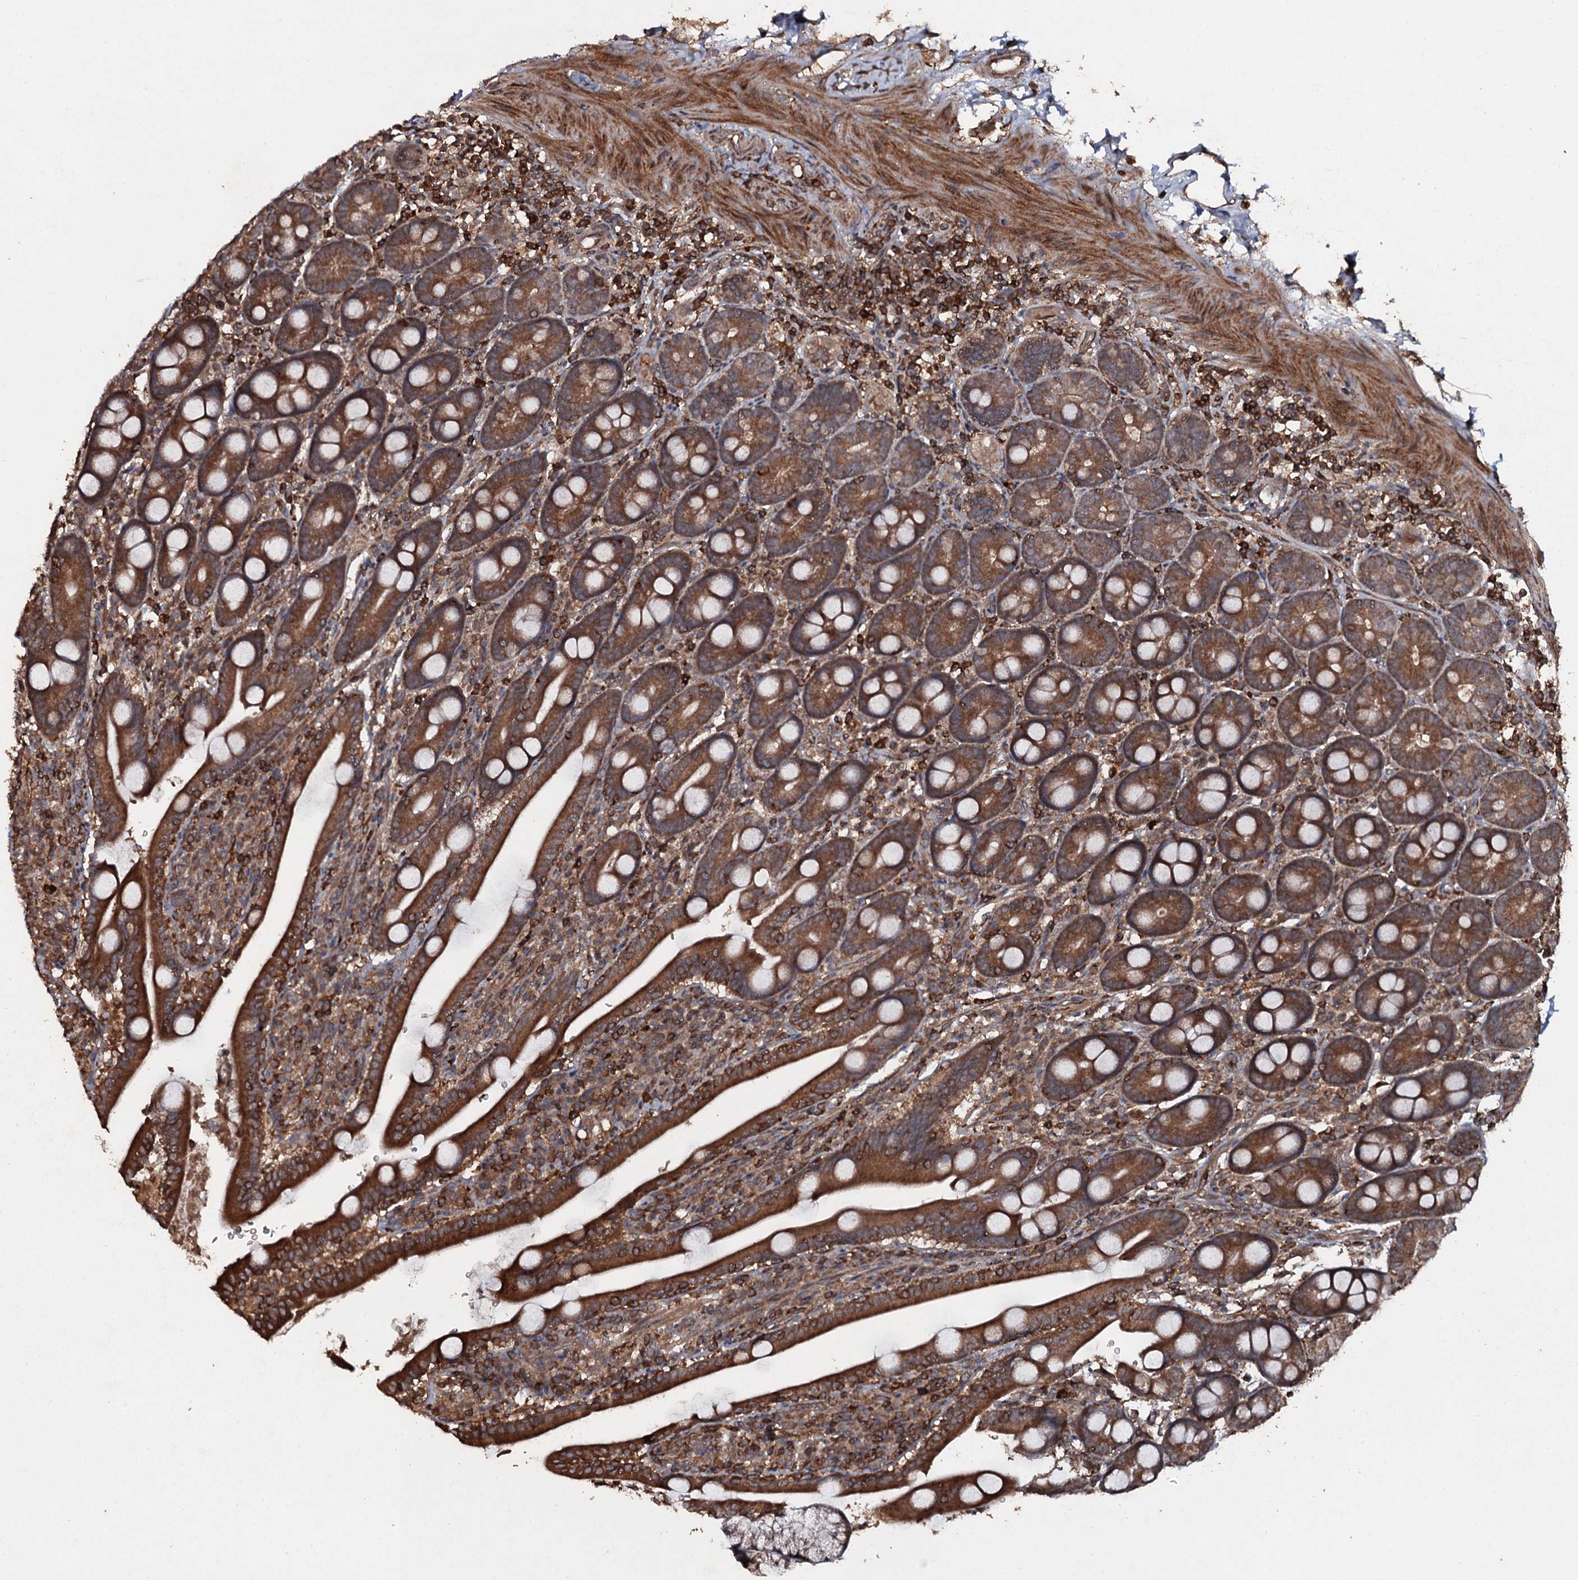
{"staining": {"intensity": "strong", "quantity": ">75%", "location": "cytoplasmic/membranous"}, "tissue": "duodenum", "cell_type": "Glandular cells", "image_type": "normal", "snomed": [{"axis": "morphology", "description": "Normal tissue, NOS"}, {"axis": "topography", "description": "Duodenum"}], "caption": "Brown immunohistochemical staining in benign human duodenum exhibits strong cytoplasmic/membranous staining in approximately >75% of glandular cells. (brown staining indicates protein expression, while blue staining denotes nuclei).", "gene": "ADGRG3", "patient": {"sex": "male", "age": 35}}